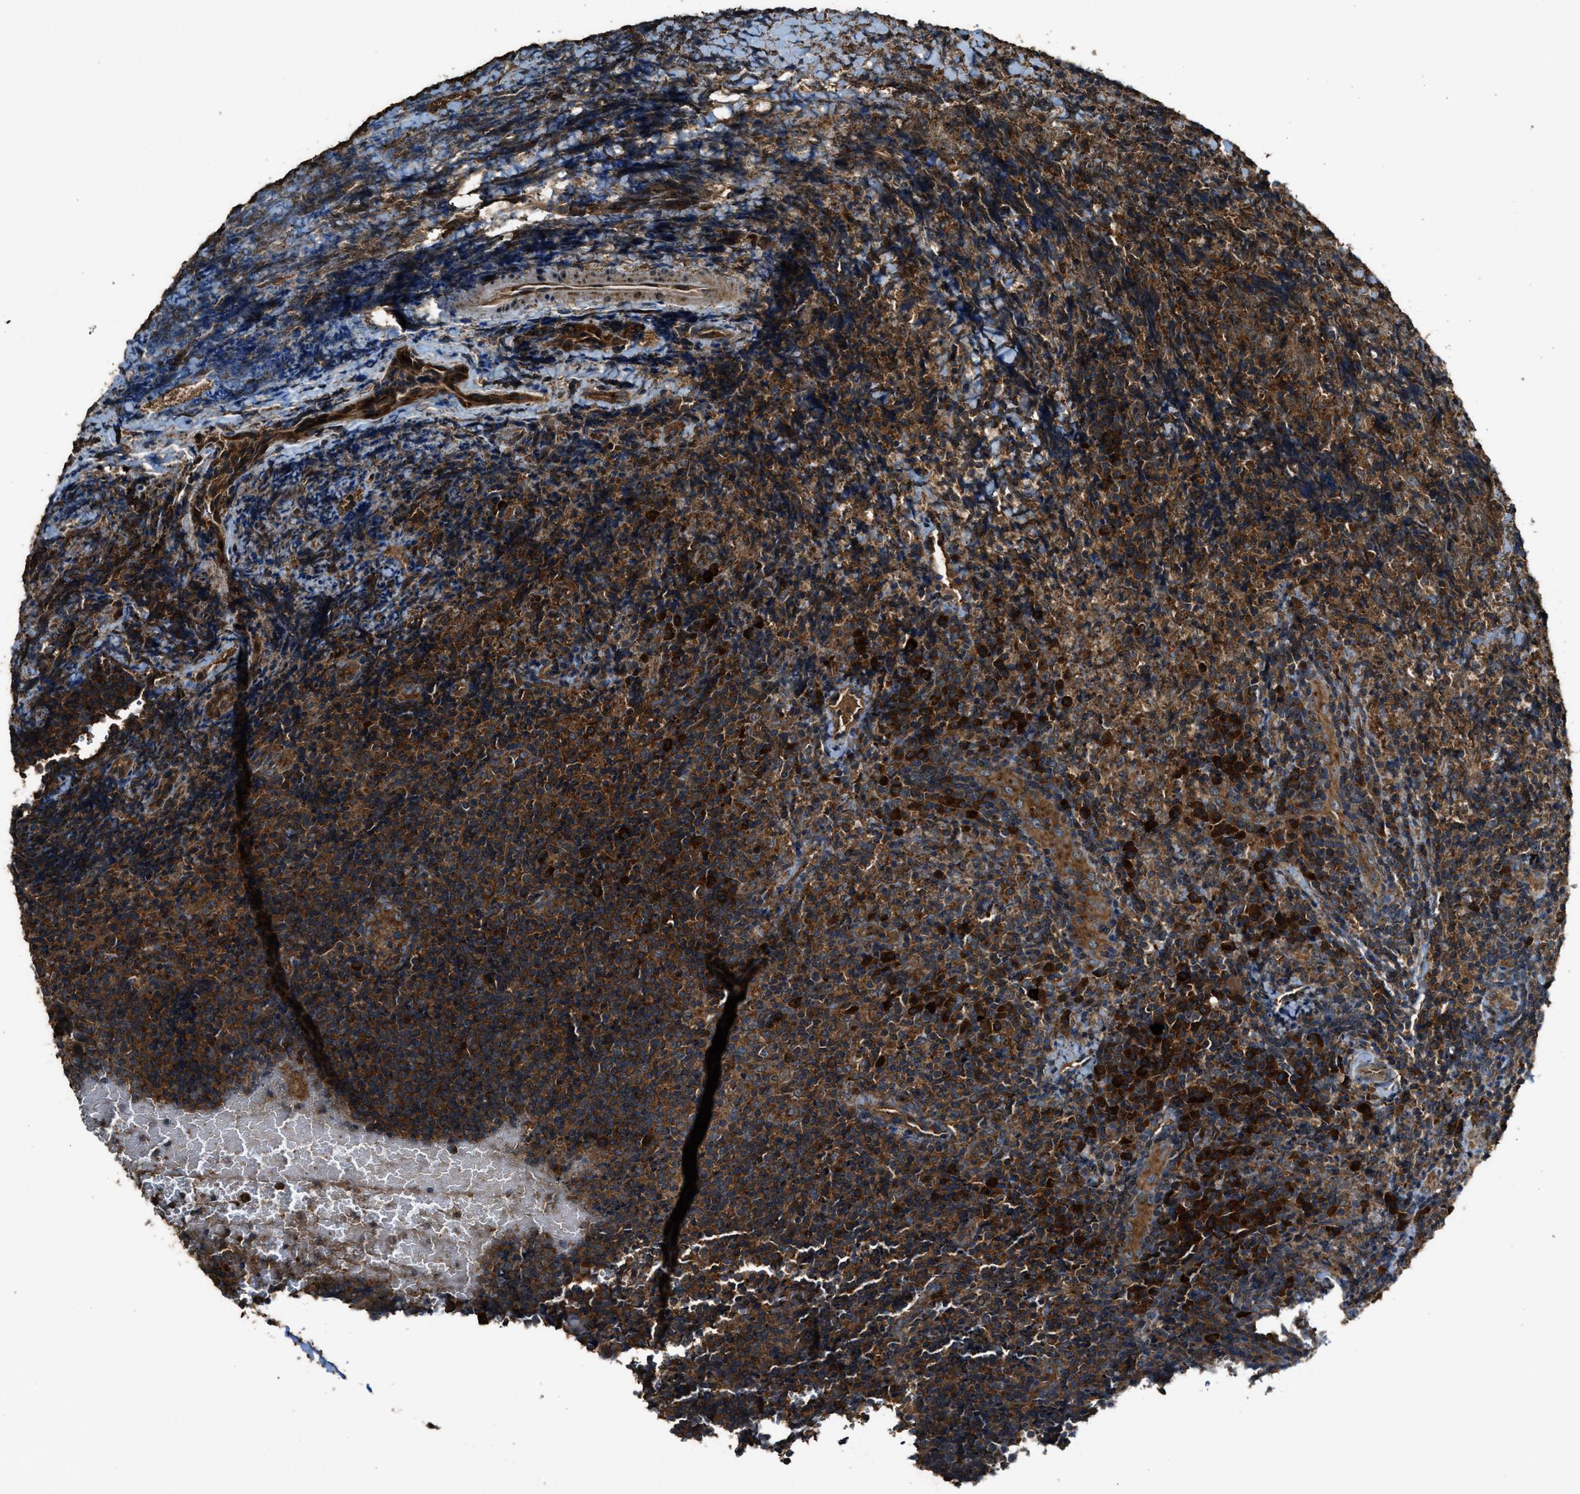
{"staining": {"intensity": "strong", "quantity": ">75%", "location": "cytoplasmic/membranous"}, "tissue": "lymphoma", "cell_type": "Tumor cells", "image_type": "cancer", "snomed": [{"axis": "morphology", "description": "Malignant lymphoma, non-Hodgkin's type, High grade"}, {"axis": "topography", "description": "Tonsil"}], "caption": "Immunohistochemical staining of lymphoma displays high levels of strong cytoplasmic/membranous protein staining in about >75% of tumor cells. Nuclei are stained in blue.", "gene": "MAP3K8", "patient": {"sex": "female", "age": 36}}